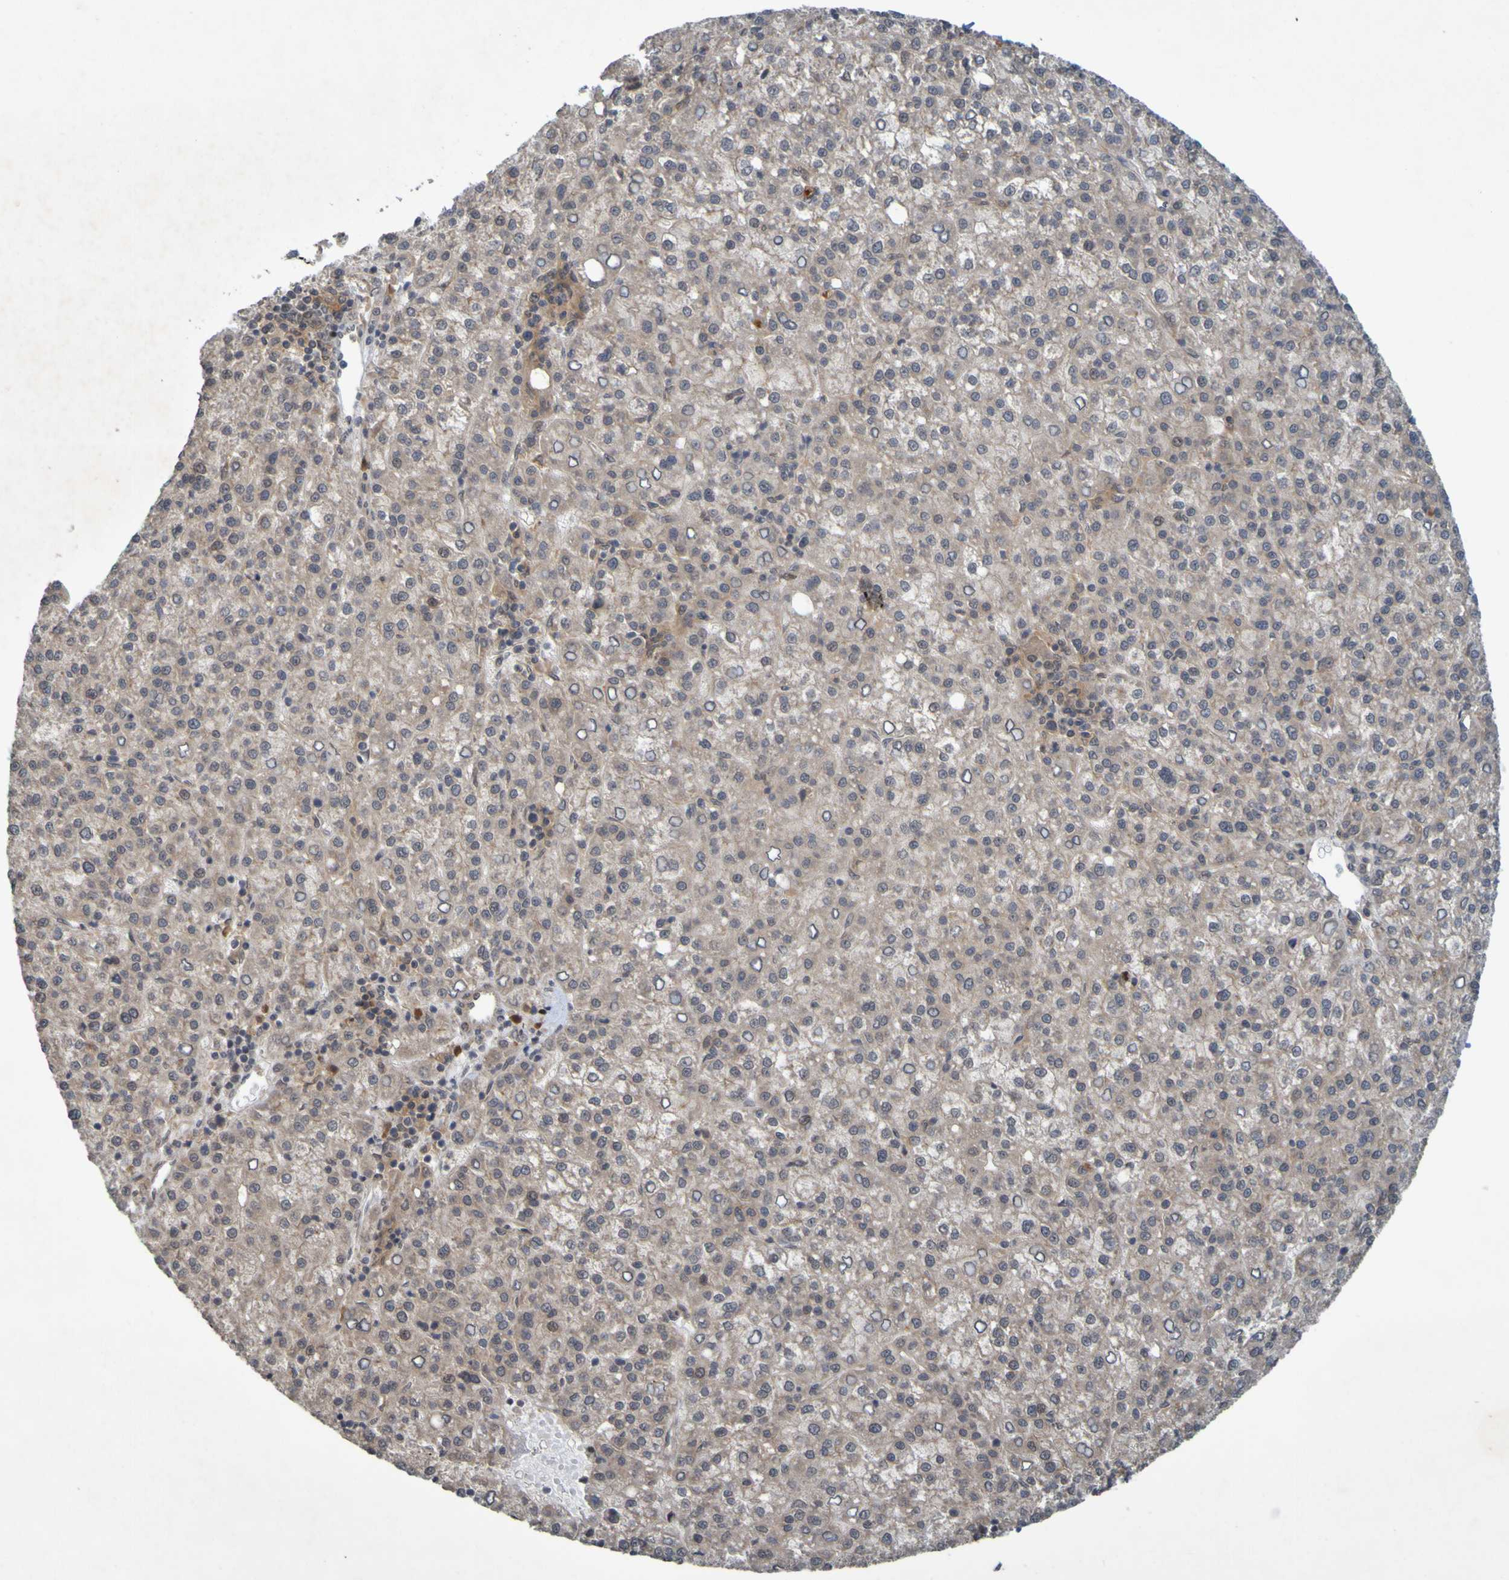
{"staining": {"intensity": "weak", "quantity": "<25%", "location": "cytoplasmic/membranous"}, "tissue": "liver cancer", "cell_type": "Tumor cells", "image_type": "cancer", "snomed": [{"axis": "morphology", "description": "Carcinoma, Hepatocellular, NOS"}, {"axis": "topography", "description": "Liver"}], "caption": "This is a image of immunohistochemistry (IHC) staining of liver cancer (hepatocellular carcinoma), which shows no positivity in tumor cells.", "gene": "ARHGEF11", "patient": {"sex": "female", "age": 58}}